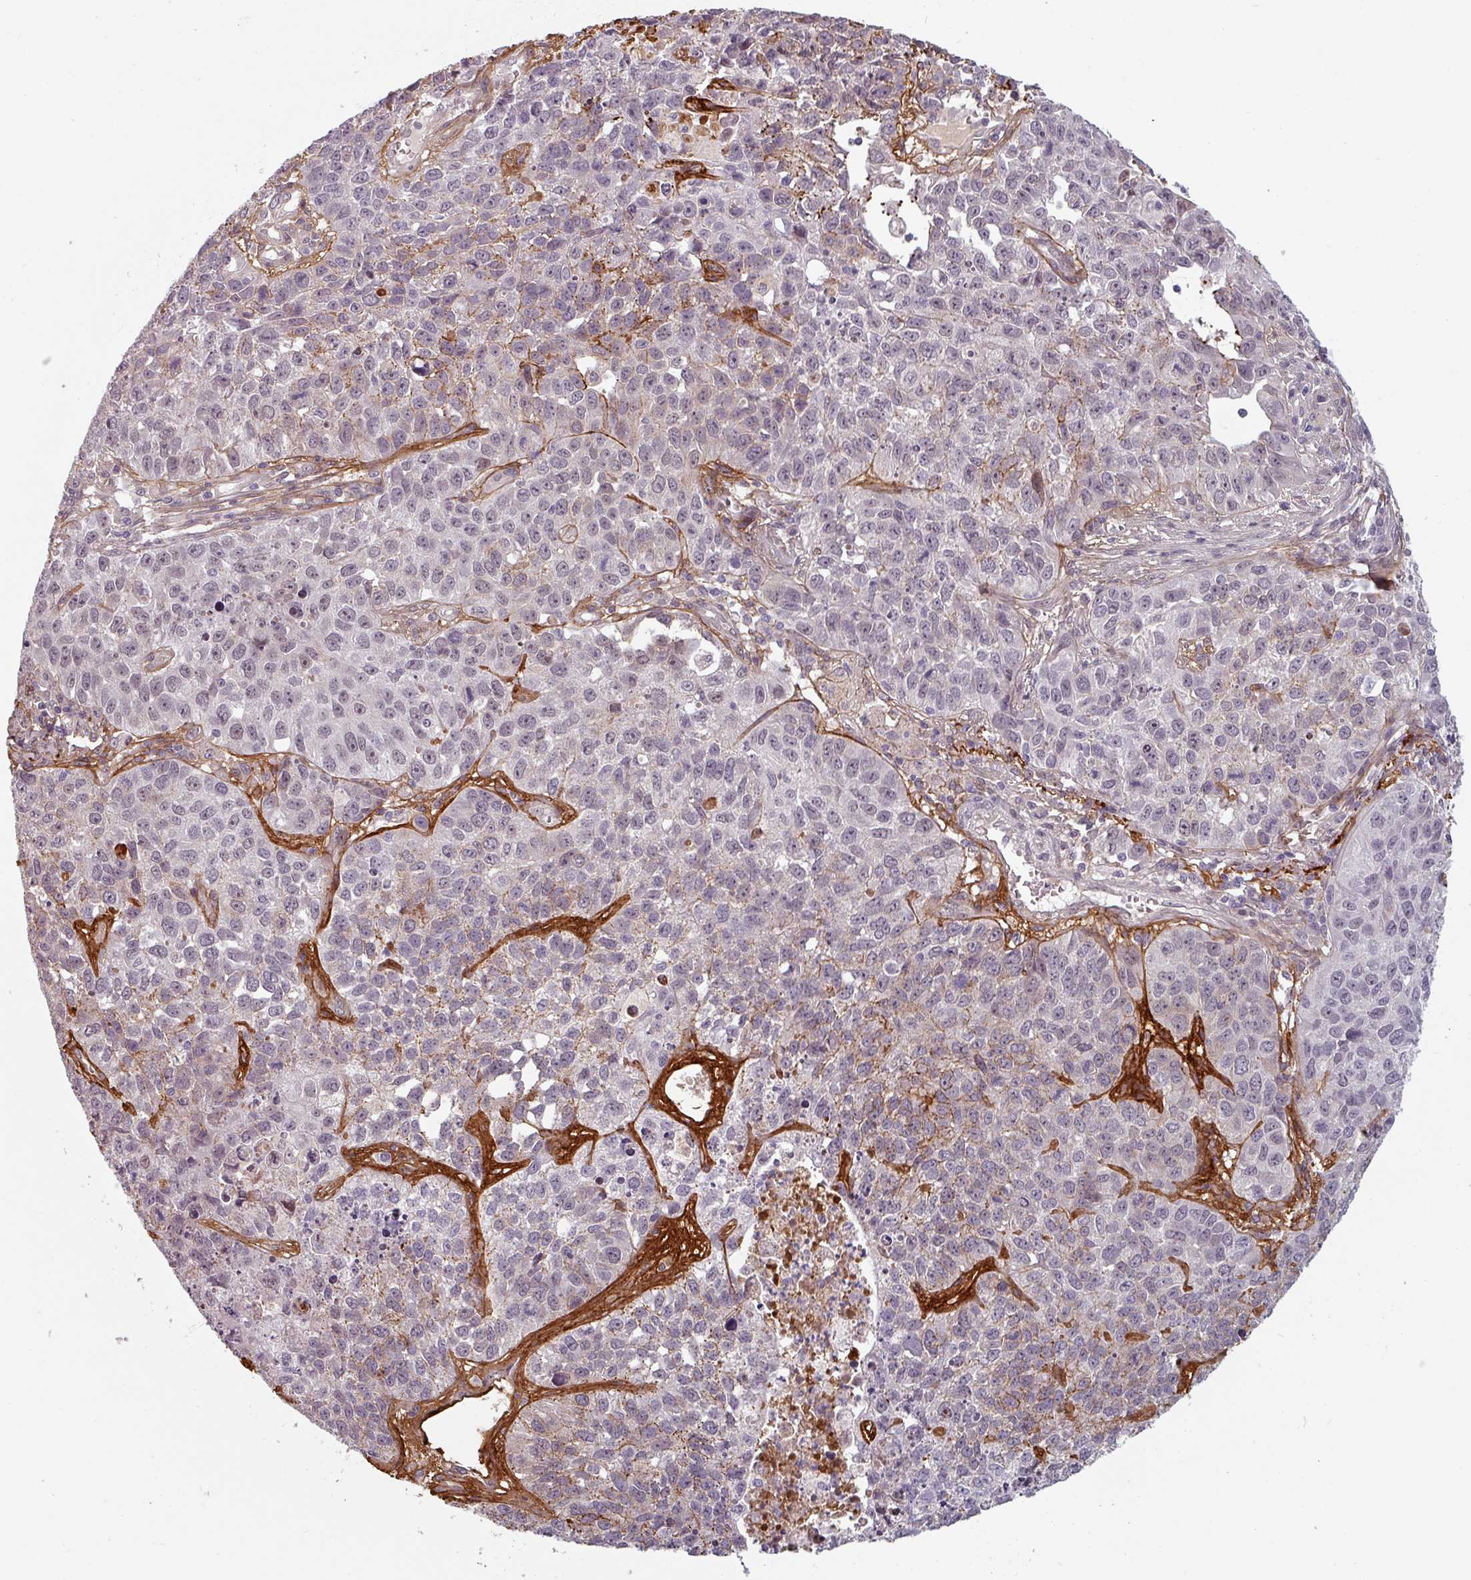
{"staining": {"intensity": "moderate", "quantity": "<25%", "location": "cytoplasmic/membranous"}, "tissue": "lung cancer", "cell_type": "Tumor cells", "image_type": "cancer", "snomed": [{"axis": "morphology", "description": "Squamous cell carcinoma, NOS"}, {"axis": "topography", "description": "Lung"}], "caption": "Protein staining demonstrates moderate cytoplasmic/membranous staining in about <25% of tumor cells in squamous cell carcinoma (lung).", "gene": "CYB5RL", "patient": {"sex": "male", "age": 76}}